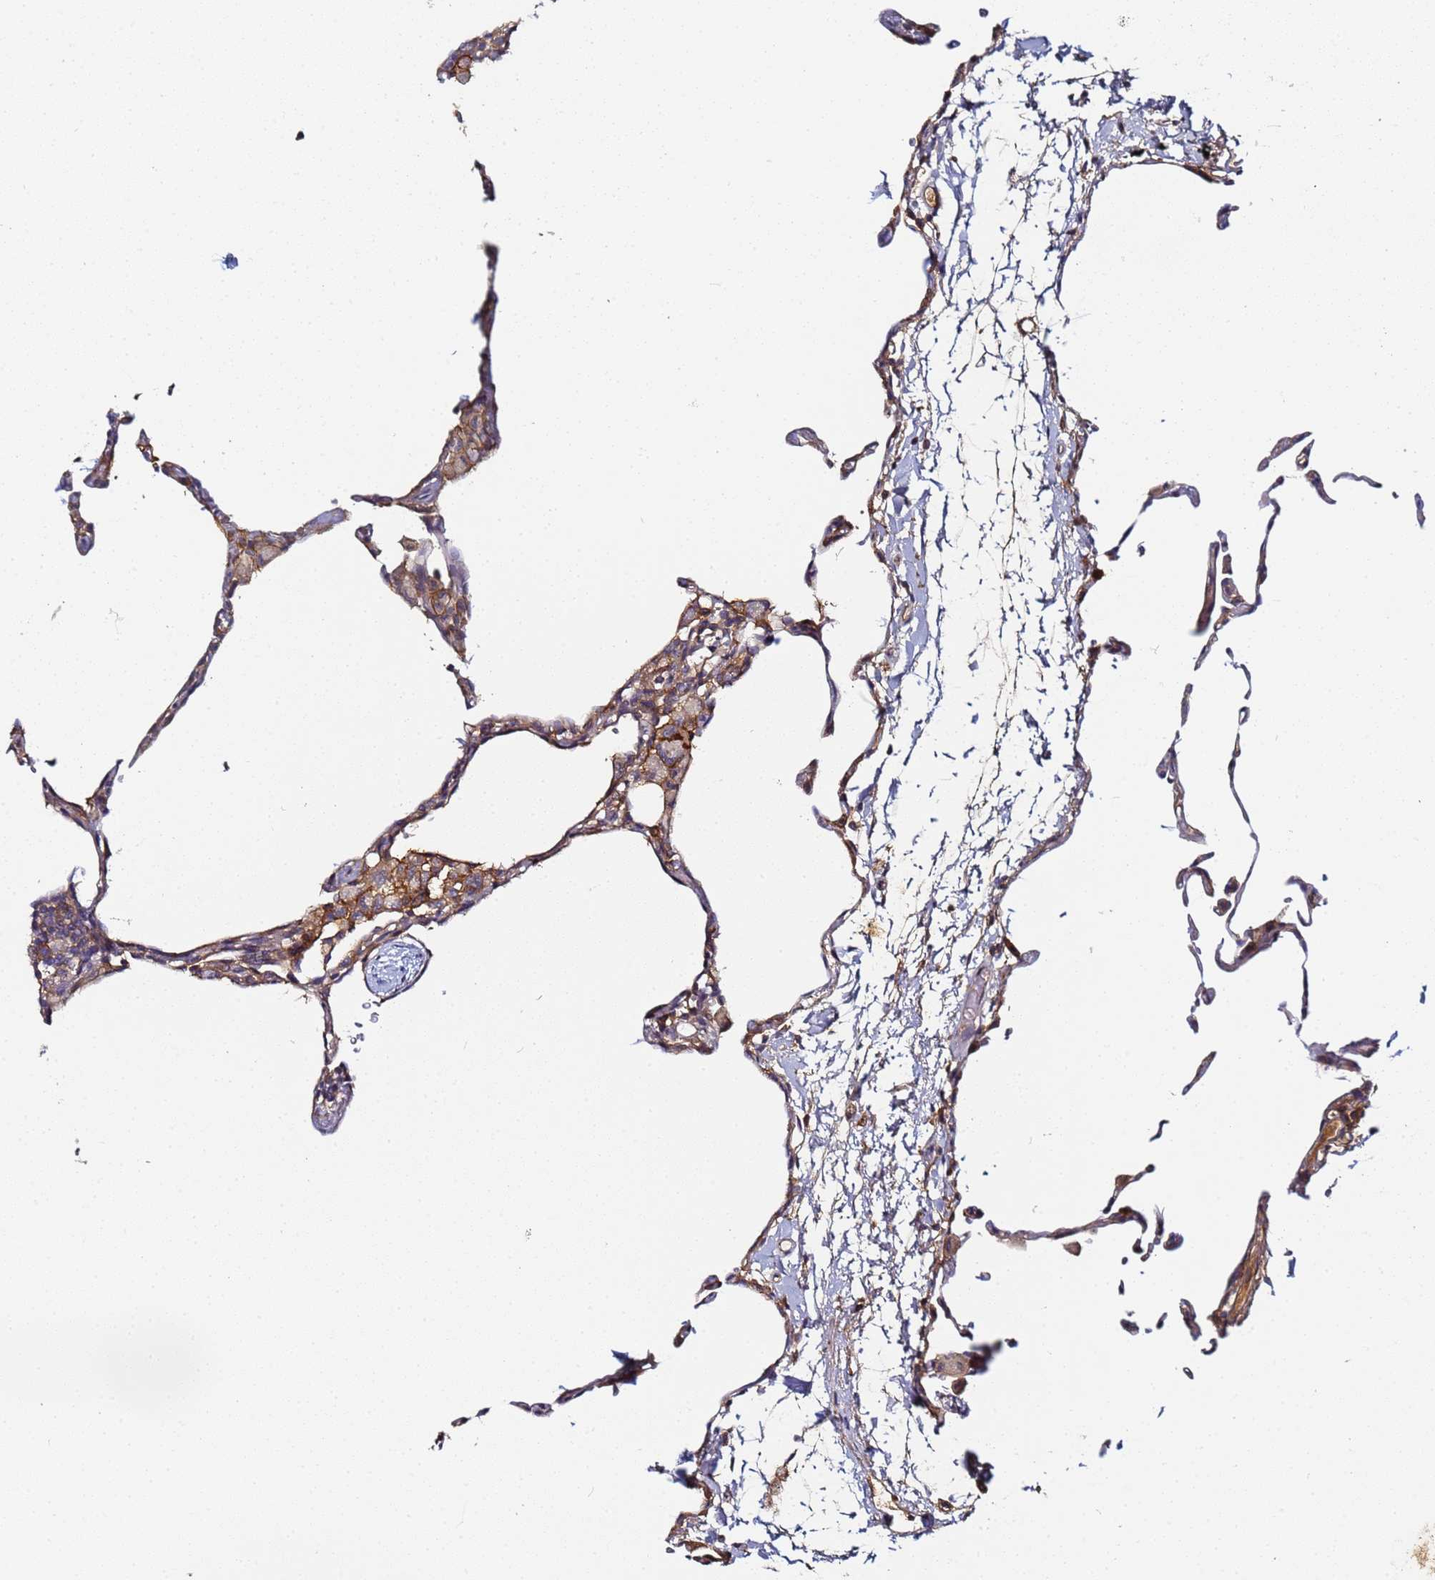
{"staining": {"intensity": "negative", "quantity": "none", "location": "none"}, "tissue": "lung", "cell_type": "Alveolar cells", "image_type": "normal", "snomed": [{"axis": "morphology", "description": "Normal tissue, NOS"}, {"axis": "topography", "description": "Lung"}], "caption": "High magnification brightfield microscopy of benign lung stained with DAB (brown) and counterstained with hematoxylin (blue): alveolar cells show no significant expression. (DAB immunohistochemistry (IHC) visualized using brightfield microscopy, high magnification).", "gene": "LRRC69", "patient": {"sex": "female", "age": 57}}